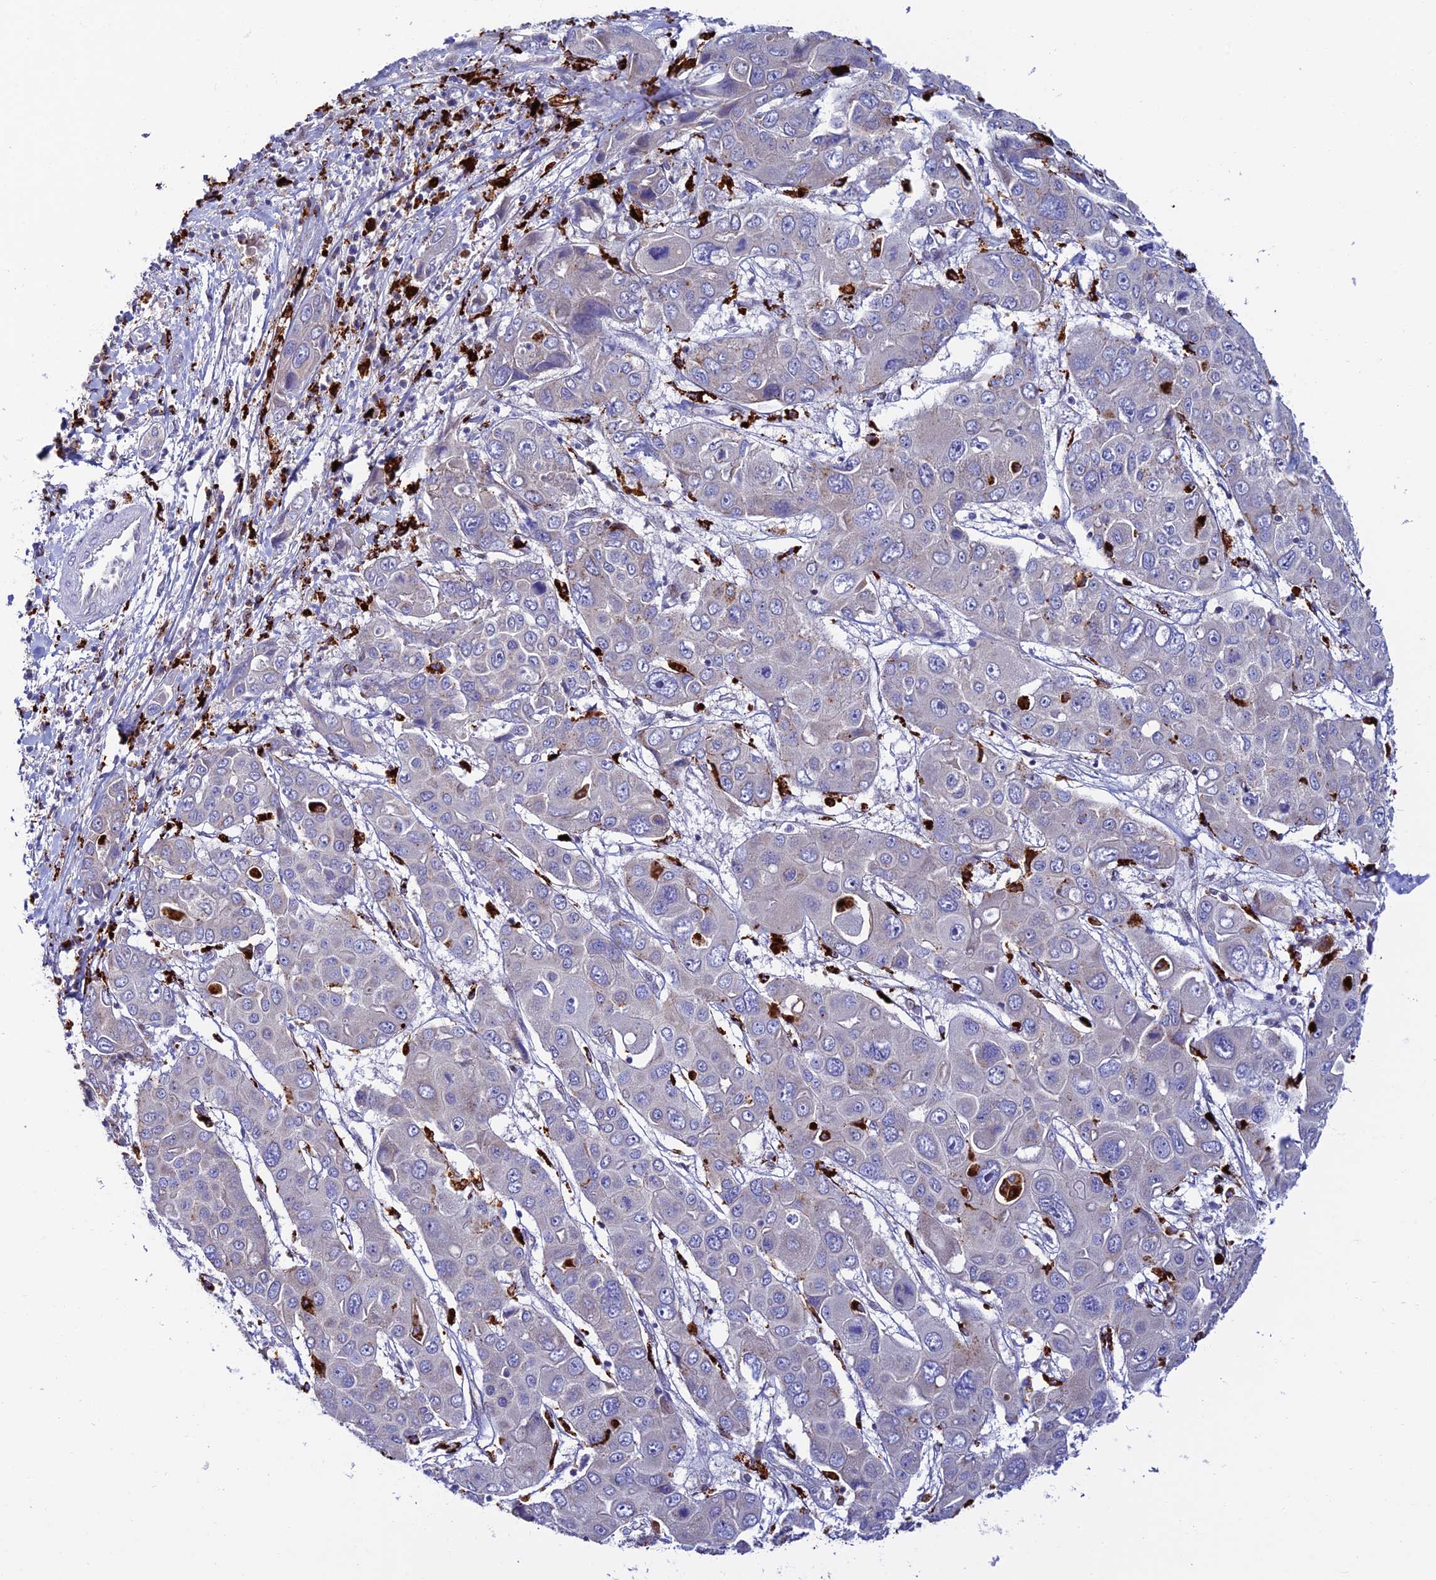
{"staining": {"intensity": "negative", "quantity": "none", "location": "none"}, "tissue": "liver cancer", "cell_type": "Tumor cells", "image_type": "cancer", "snomed": [{"axis": "morphology", "description": "Cholangiocarcinoma"}, {"axis": "topography", "description": "Liver"}], "caption": "Immunohistochemistry (IHC) photomicrograph of neoplastic tissue: human liver cancer (cholangiocarcinoma) stained with DAB reveals no significant protein staining in tumor cells.", "gene": "HIC1", "patient": {"sex": "male", "age": 67}}